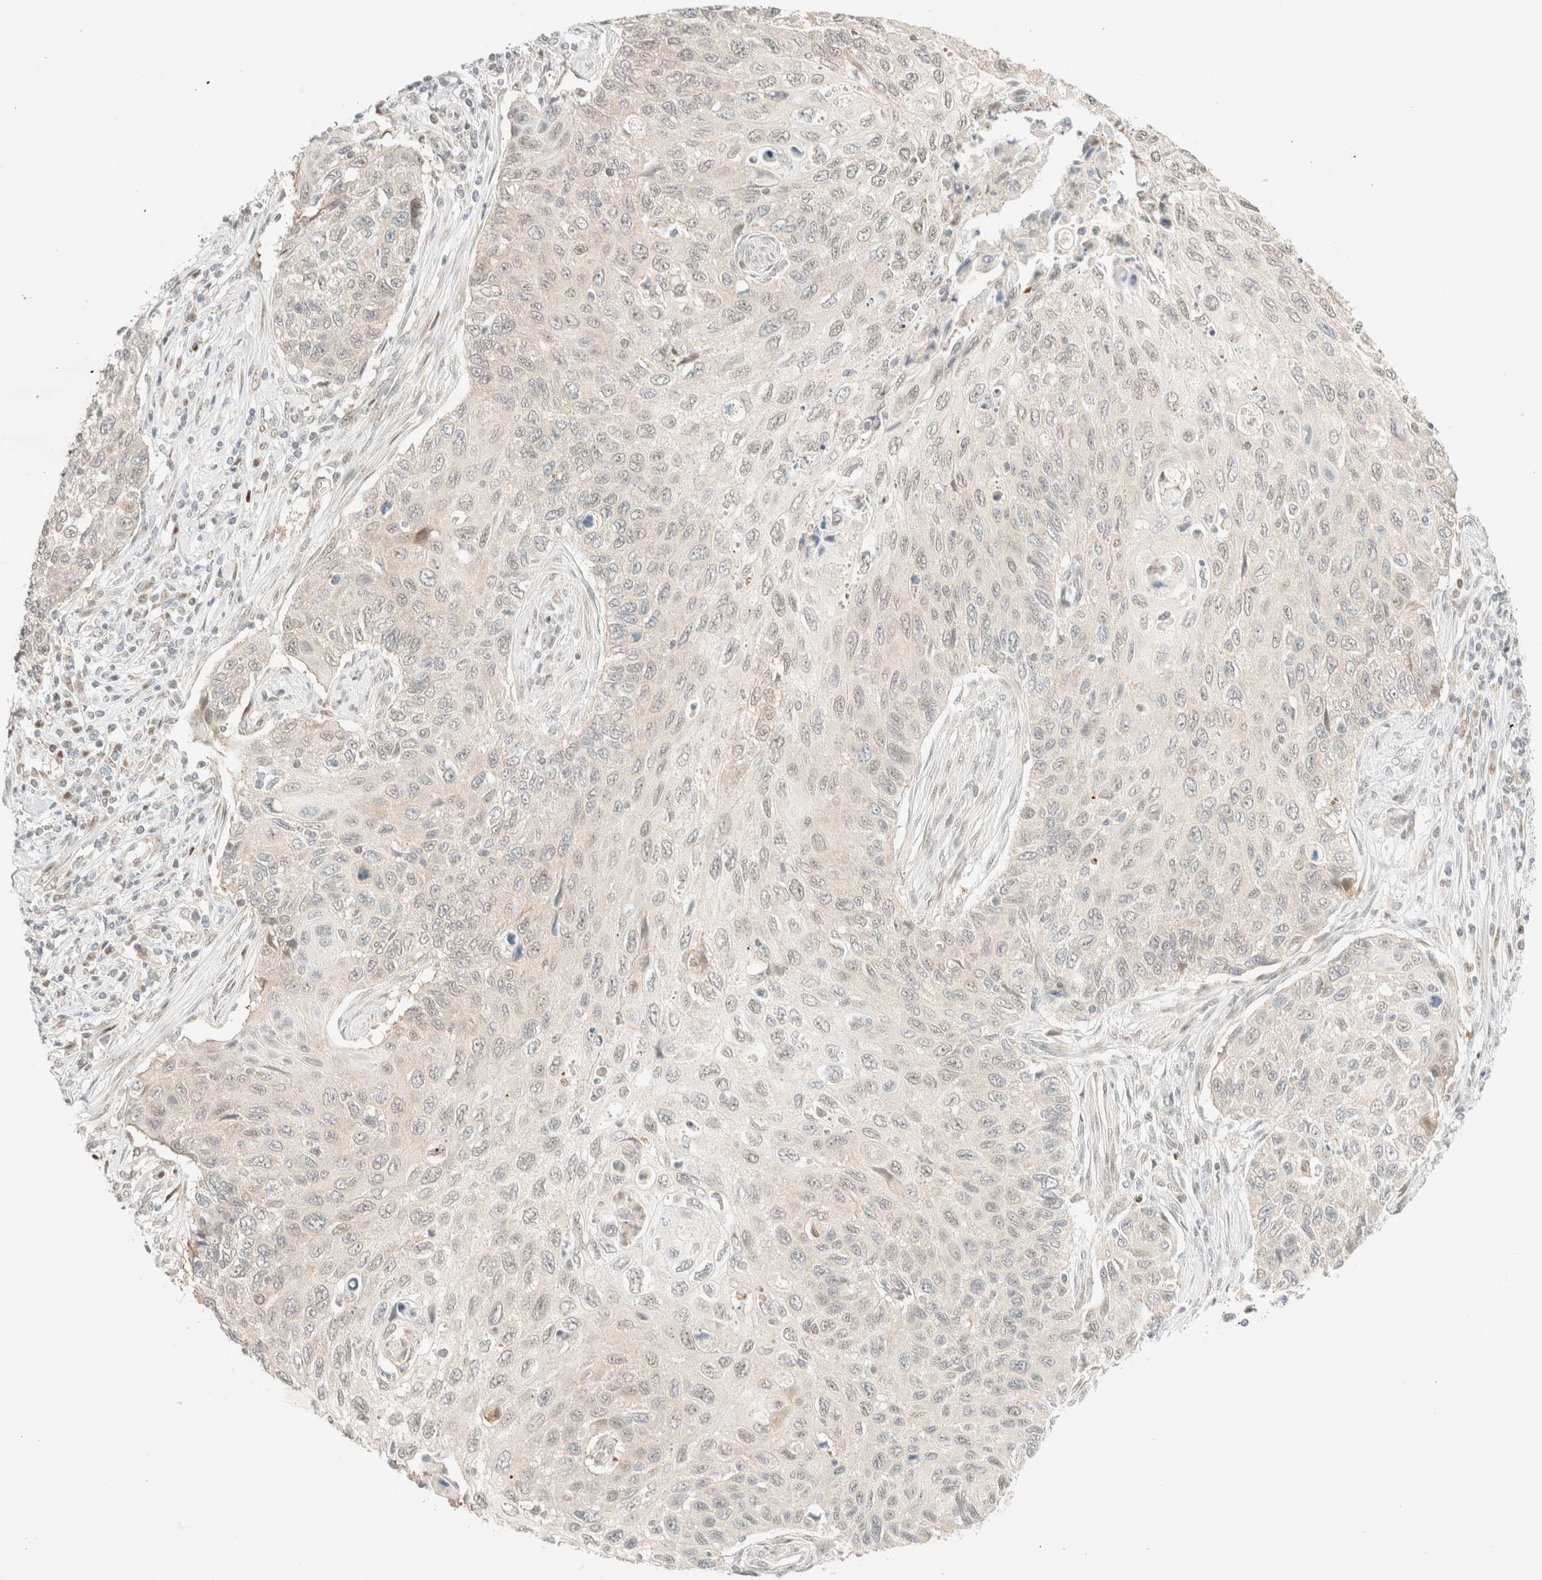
{"staining": {"intensity": "negative", "quantity": "none", "location": "none"}, "tissue": "cervical cancer", "cell_type": "Tumor cells", "image_type": "cancer", "snomed": [{"axis": "morphology", "description": "Squamous cell carcinoma, NOS"}, {"axis": "topography", "description": "Cervix"}], "caption": "This is an IHC image of human cervical cancer (squamous cell carcinoma). There is no expression in tumor cells.", "gene": "TSR1", "patient": {"sex": "female", "age": 70}}